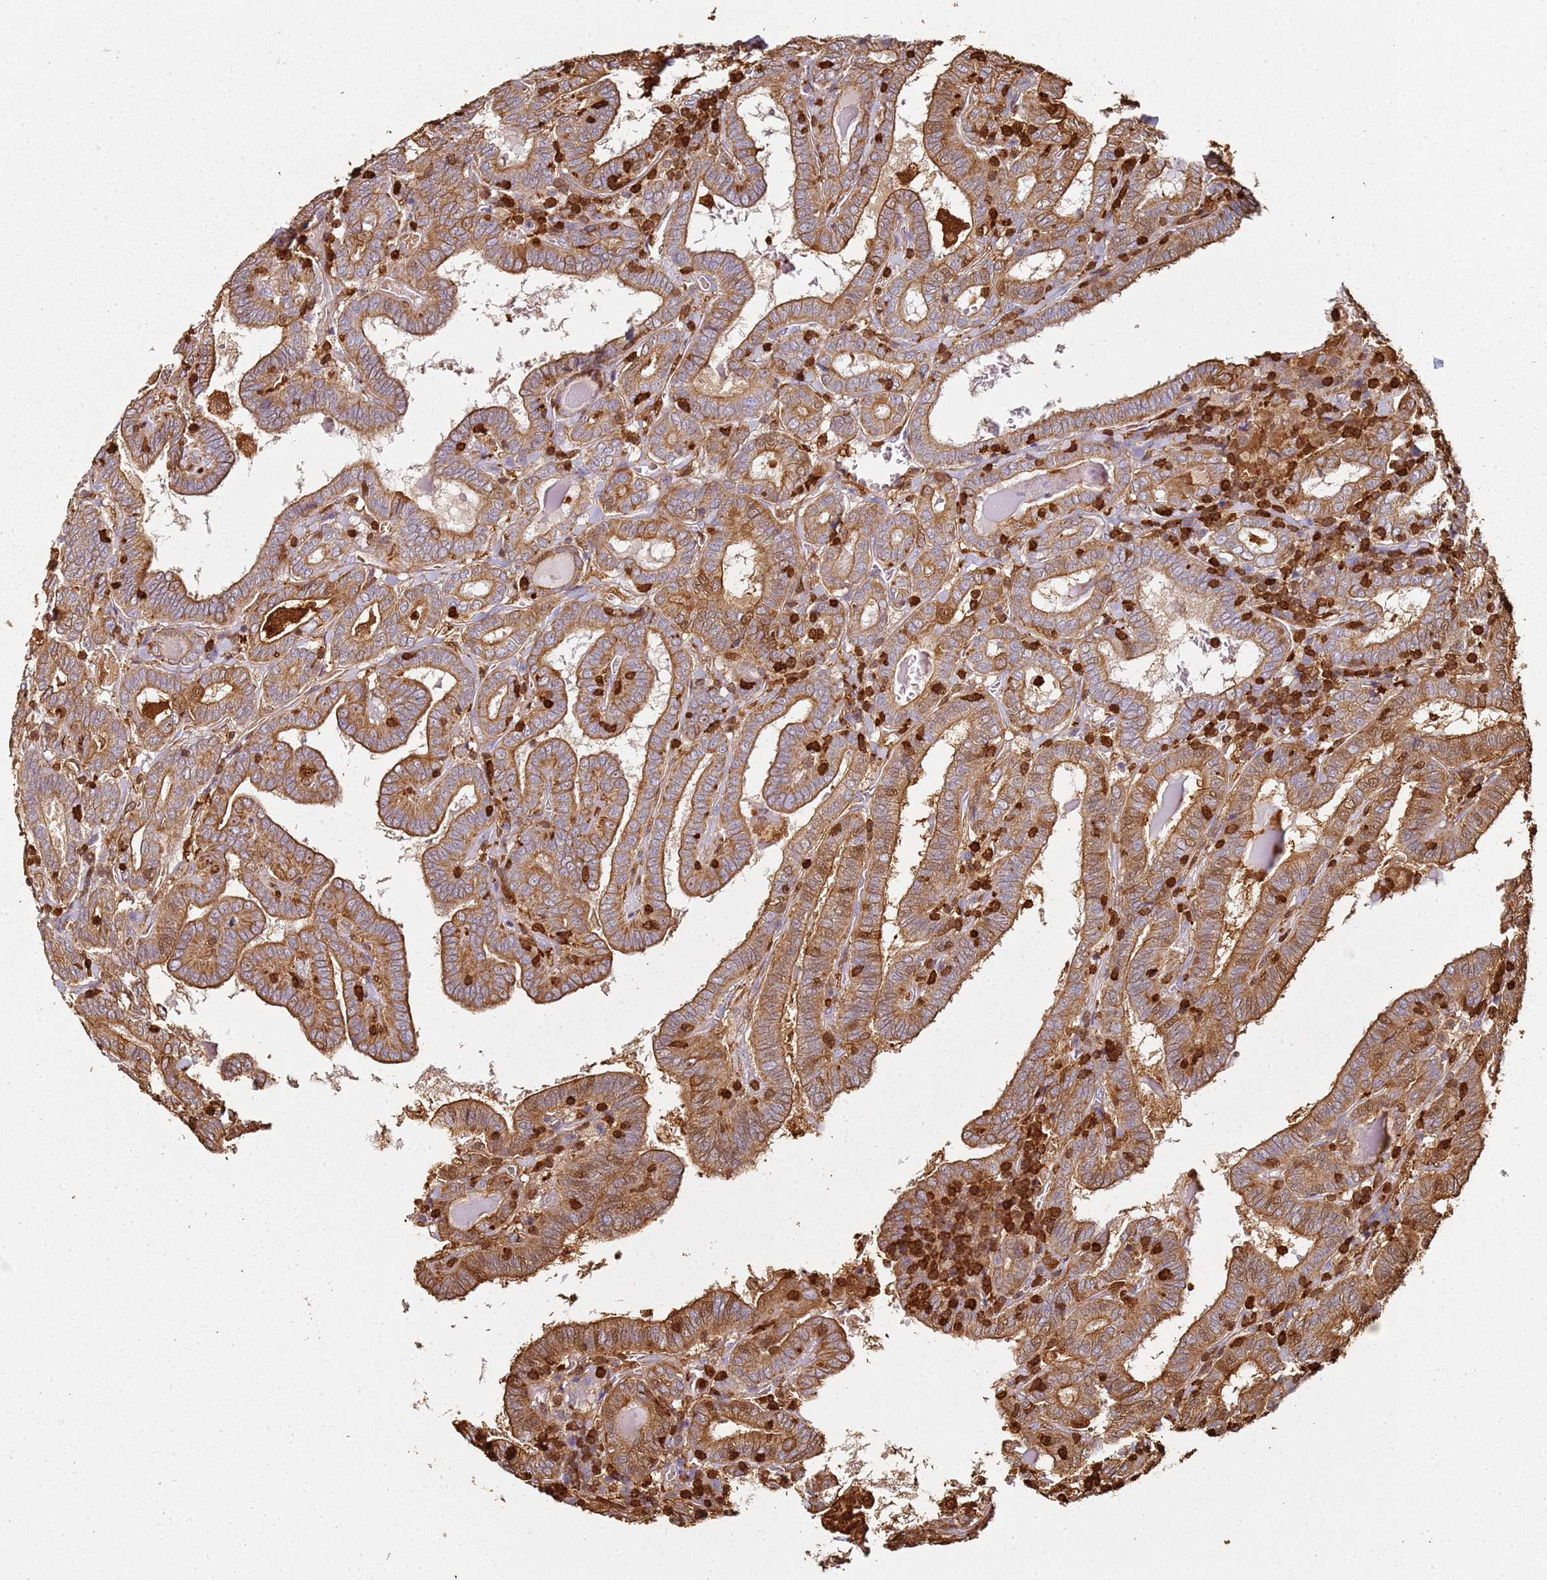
{"staining": {"intensity": "moderate", "quantity": ">75%", "location": "cytoplasmic/membranous"}, "tissue": "thyroid cancer", "cell_type": "Tumor cells", "image_type": "cancer", "snomed": [{"axis": "morphology", "description": "Papillary adenocarcinoma, NOS"}, {"axis": "topography", "description": "Thyroid gland"}], "caption": "This histopathology image reveals papillary adenocarcinoma (thyroid) stained with immunohistochemistry (IHC) to label a protein in brown. The cytoplasmic/membranous of tumor cells show moderate positivity for the protein. Nuclei are counter-stained blue.", "gene": "S100A4", "patient": {"sex": "female", "age": 72}}